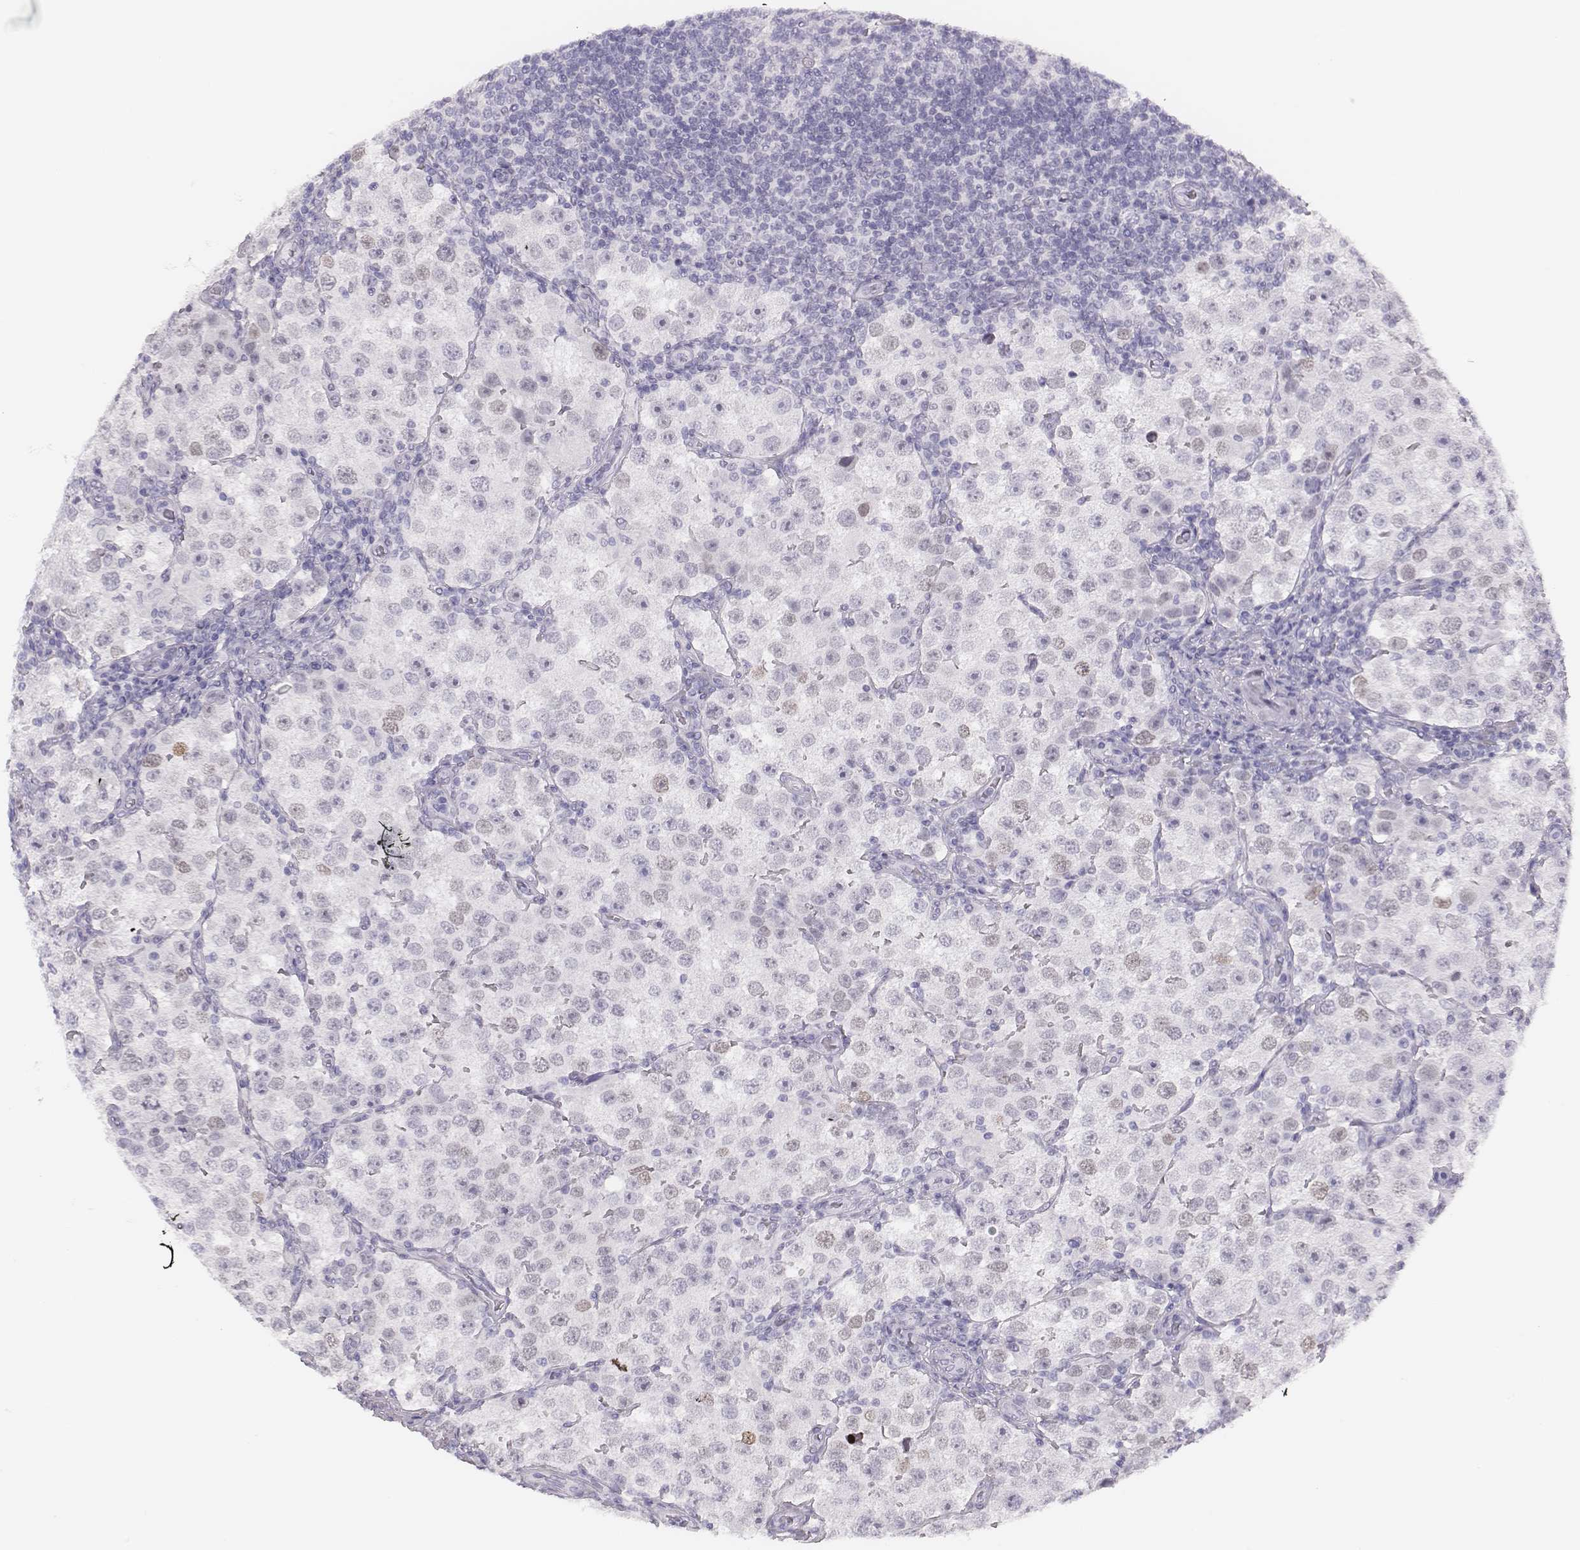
{"staining": {"intensity": "negative", "quantity": "none", "location": "none"}, "tissue": "testis cancer", "cell_type": "Tumor cells", "image_type": "cancer", "snomed": [{"axis": "morphology", "description": "Seminoma, NOS"}, {"axis": "topography", "description": "Testis"}], "caption": "Immunohistochemistry (IHC) image of human testis cancer (seminoma) stained for a protein (brown), which displays no staining in tumor cells.", "gene": "H1-6", "patient": {"sex": "male", "age": 37}}